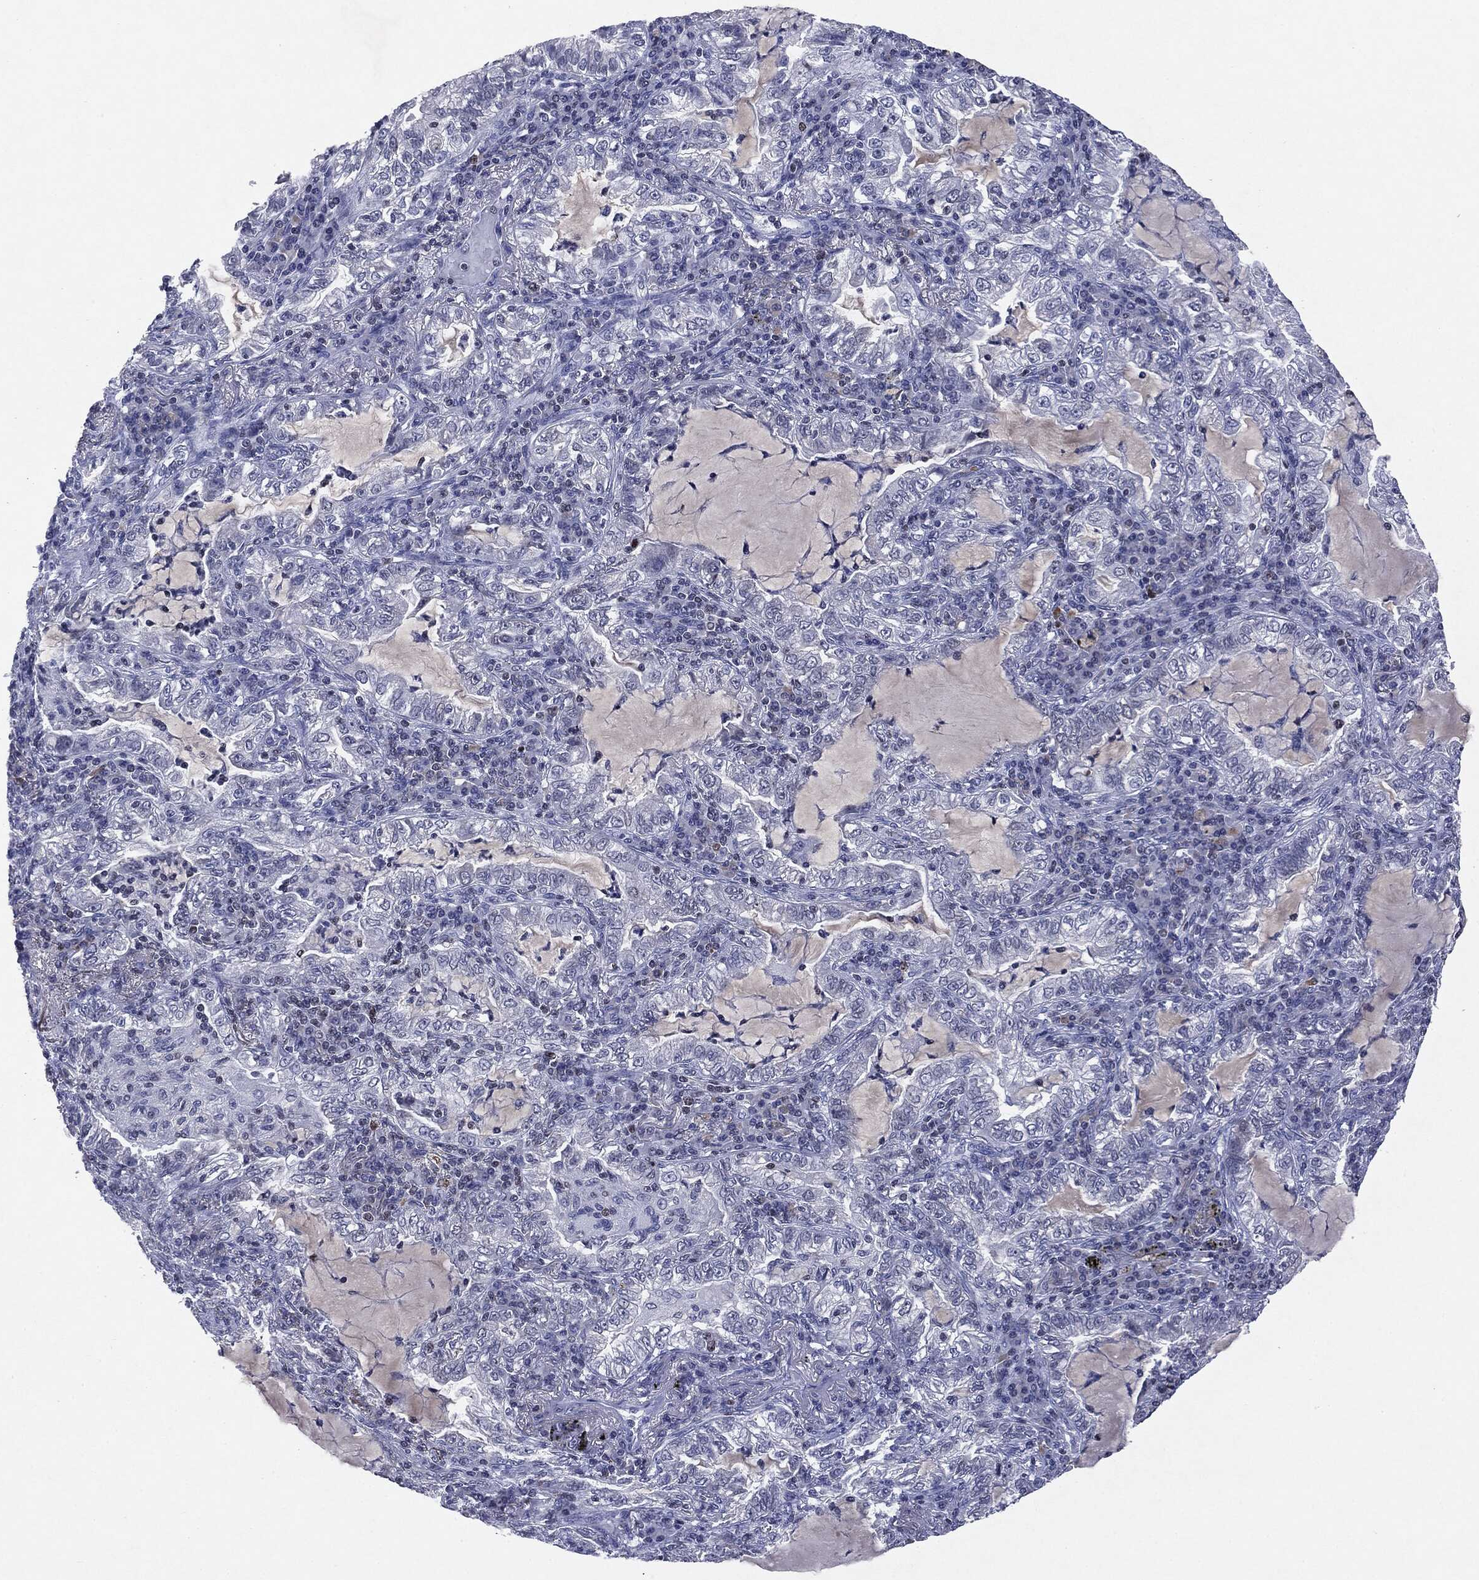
{"staining": {"intensity": "negative", "quantity": "none", "location": "none"}, "tissue": "lung cancer", "cell_type": "Tumor cells", "image_type": "cancer", "snomed": [{"axis": "morphology", "description": "Adenocarcinoma, NOS"}, {"axis": "topography", "description": "Lung"}], "caption": "An image of human lung adenocarcinoma is negative for staining in tumor cells.", "gene": "KIF2C", "patient": {"sex": "female", "age": 73}}